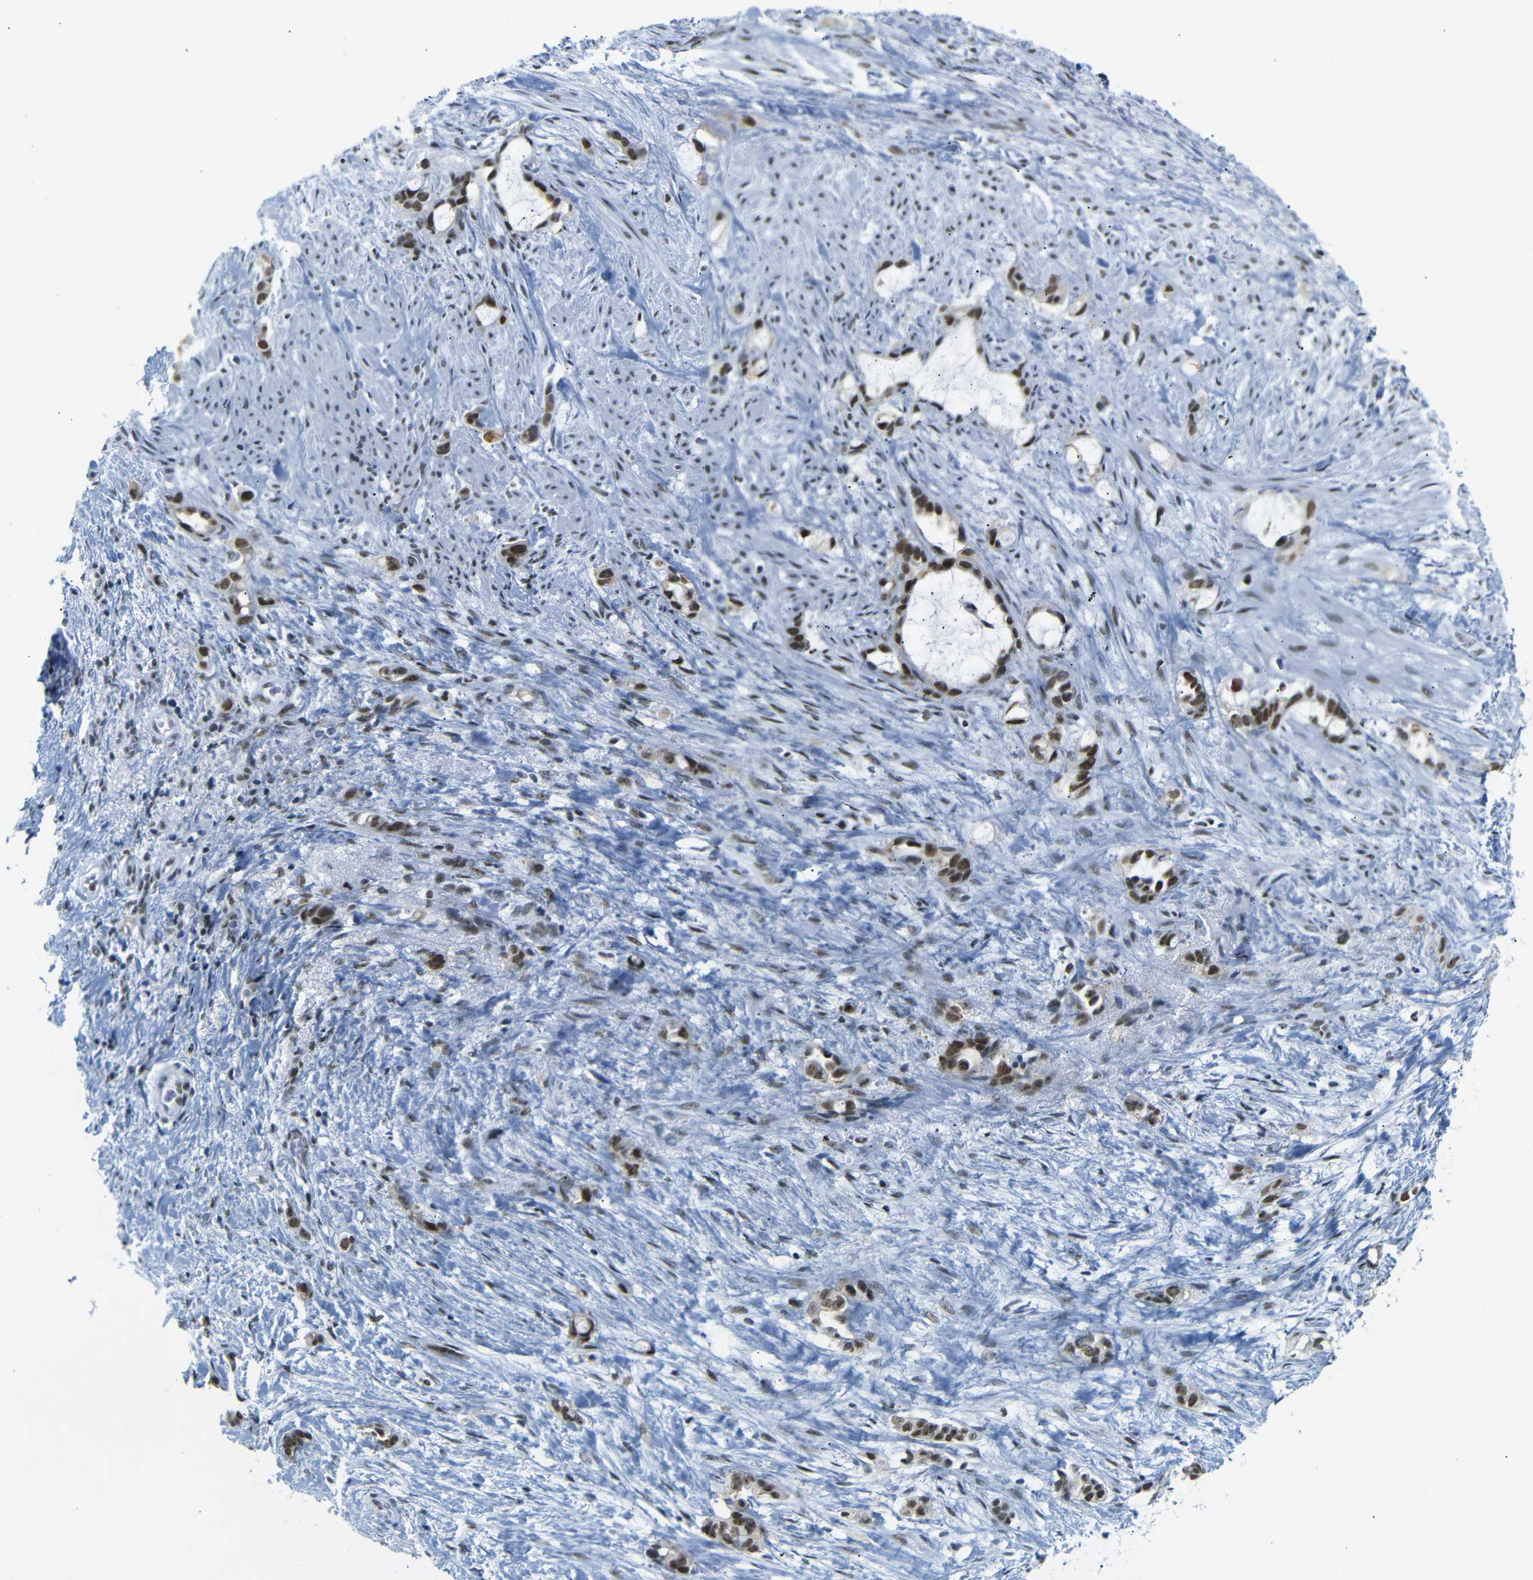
{"staining": {"intensity": "strong", "quantity": ">75%", "location": "nuclear"}, "tissue": "liver cancer", "cell_type": "Tumor cells", "image_type": "cancer", "snomed": [{"axis": "morphology", "description": "Cholangiocarcinoma"}, {"axis": "topography", "description": "Liver"}], "caption": "A high amount of strong nuclear staining is appreciated in about >75% of tumor cells in liver cancer tissue.", "gene": "TRA2B", "patient": {"sex": "female", "age": 65}}